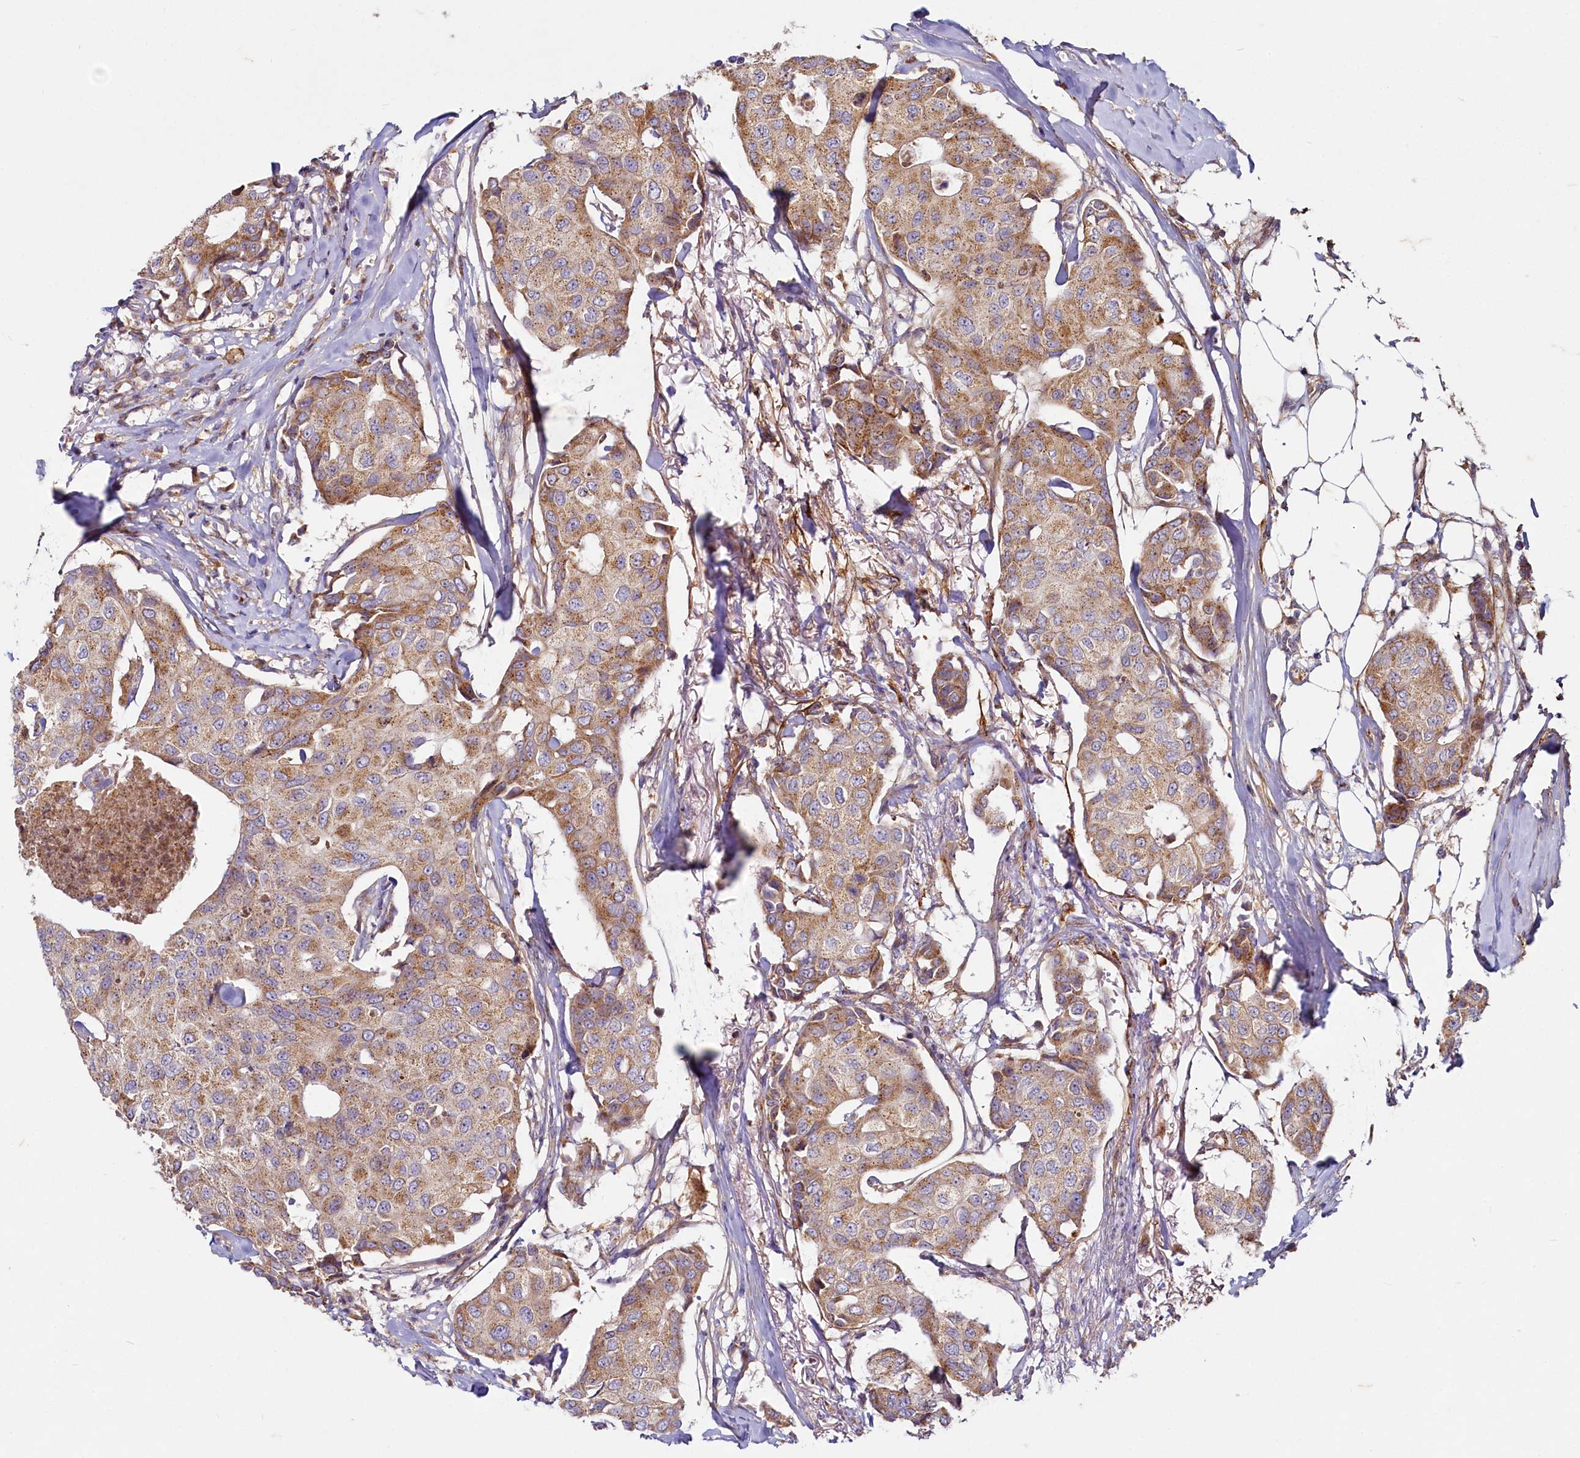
{"staining": {"intensity": "moderate", "quantity": ">75%", "location": "cytoplasmic/membranous"}, "tissue": "breast cancer", "cell_type": "Tumor cells", "image_type": "cancer", "snomed": [{"axis": "morphology", "description": "Duct carcinoma"}, {"axis": "topography", "description": "Breast"}], "caption": "Immunohistochemical staining of breast invasive ductal carcinoma reveals medium levels of moderate cytoplasmic/membranous protein staining in approximately >75% of tumor cells.", "gene": "ADCY2", "patient": {"sex": "female", "age": 80}}